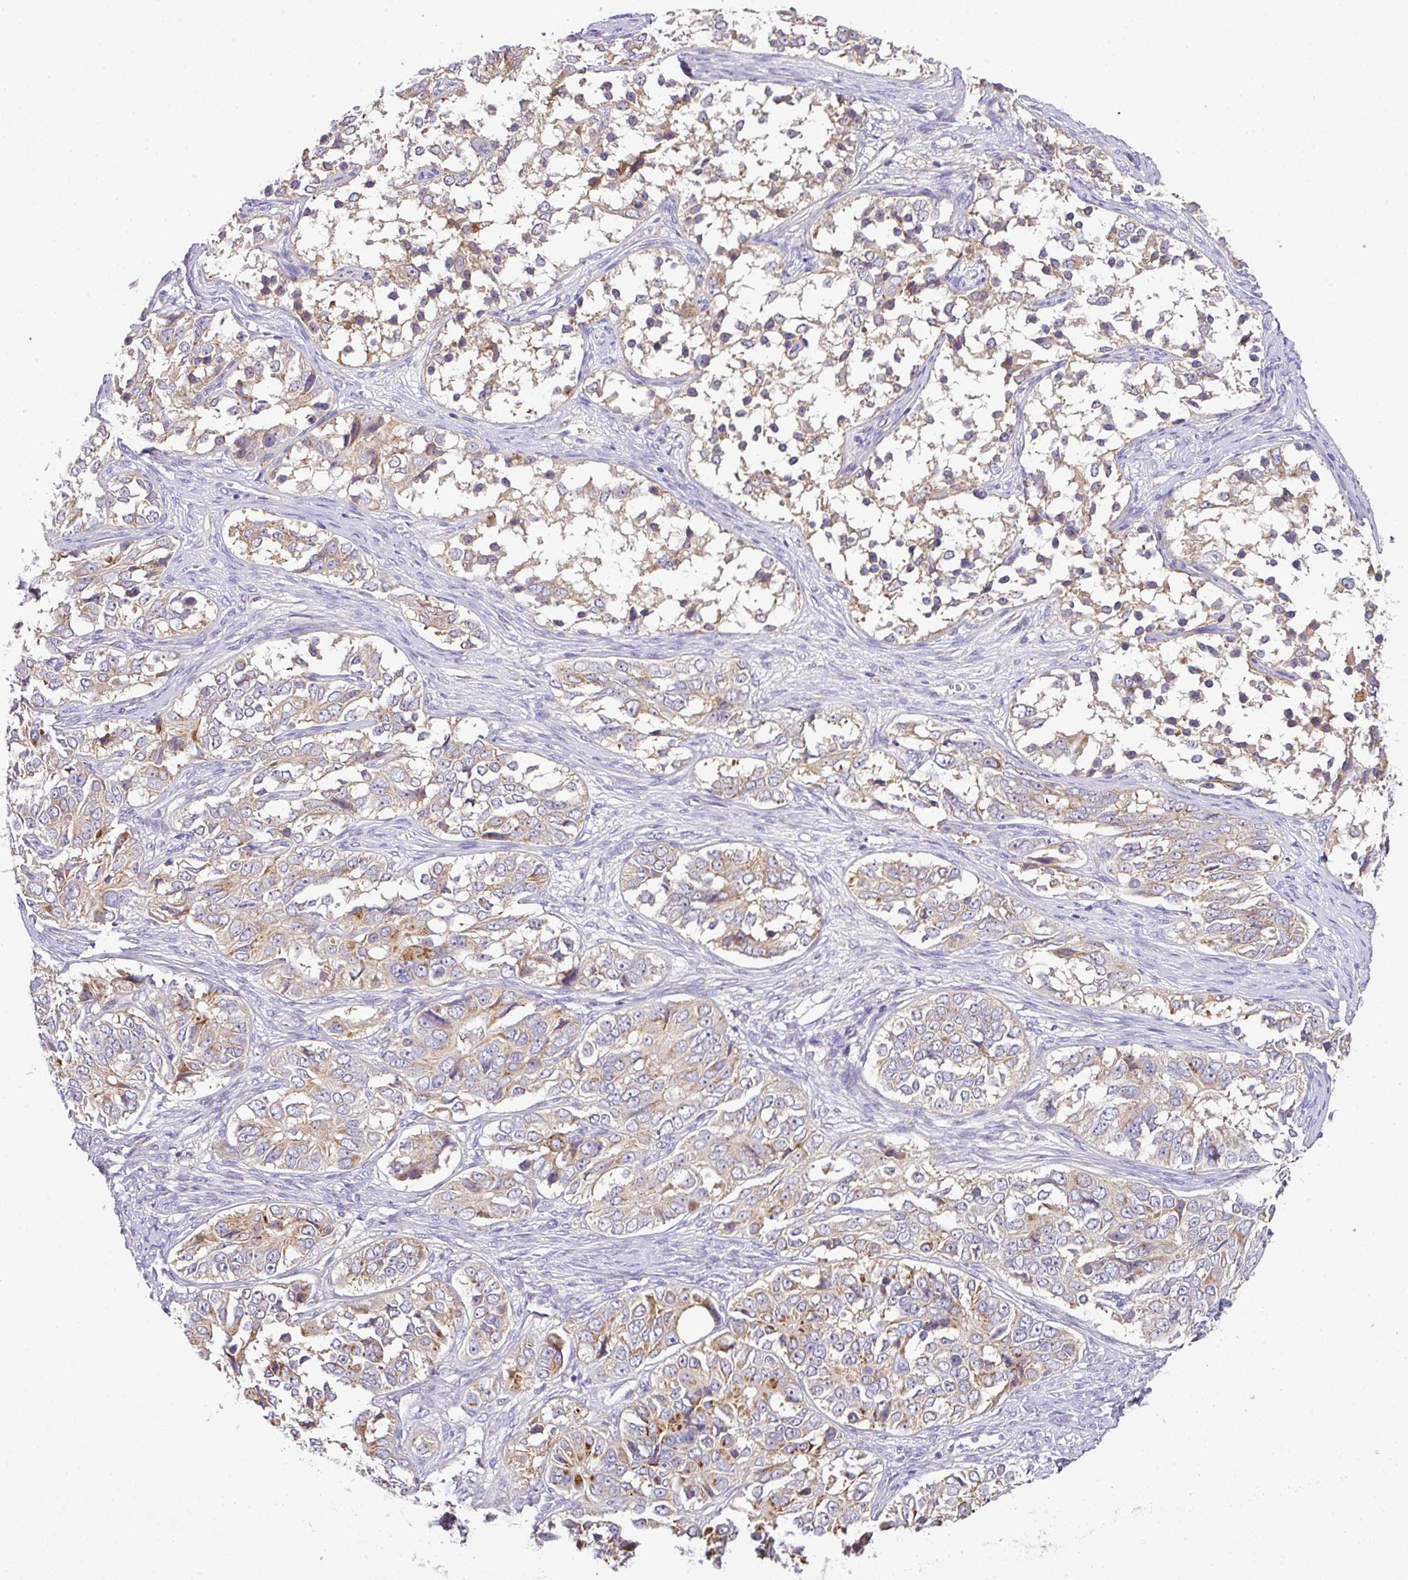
{"staining": {"intensity": "weak", "quantity": ">75%", "location": "cytoplasmic/membranous"}, "tissue": "ovarian cancer", "cell_type": "Tumor cells", "image_type": "cancer", "snomed": [{"axis": "morphology", "description": "Carcinoma, endometroid"}, {"axis": "topography", "description": "Ovary"}], "caption": "Protein expression analysis of endometroid carcinoma (ovarian) demonstrates weak cytoplasmic/membranous staining in about >75% of tumor cells. (Stains: DAB in brown, nuclei in blue, Microscopy: brightfield microscopy at high magnification).", "gene": "VTI1A", "patient": {"sex": "female", "age": 51}}